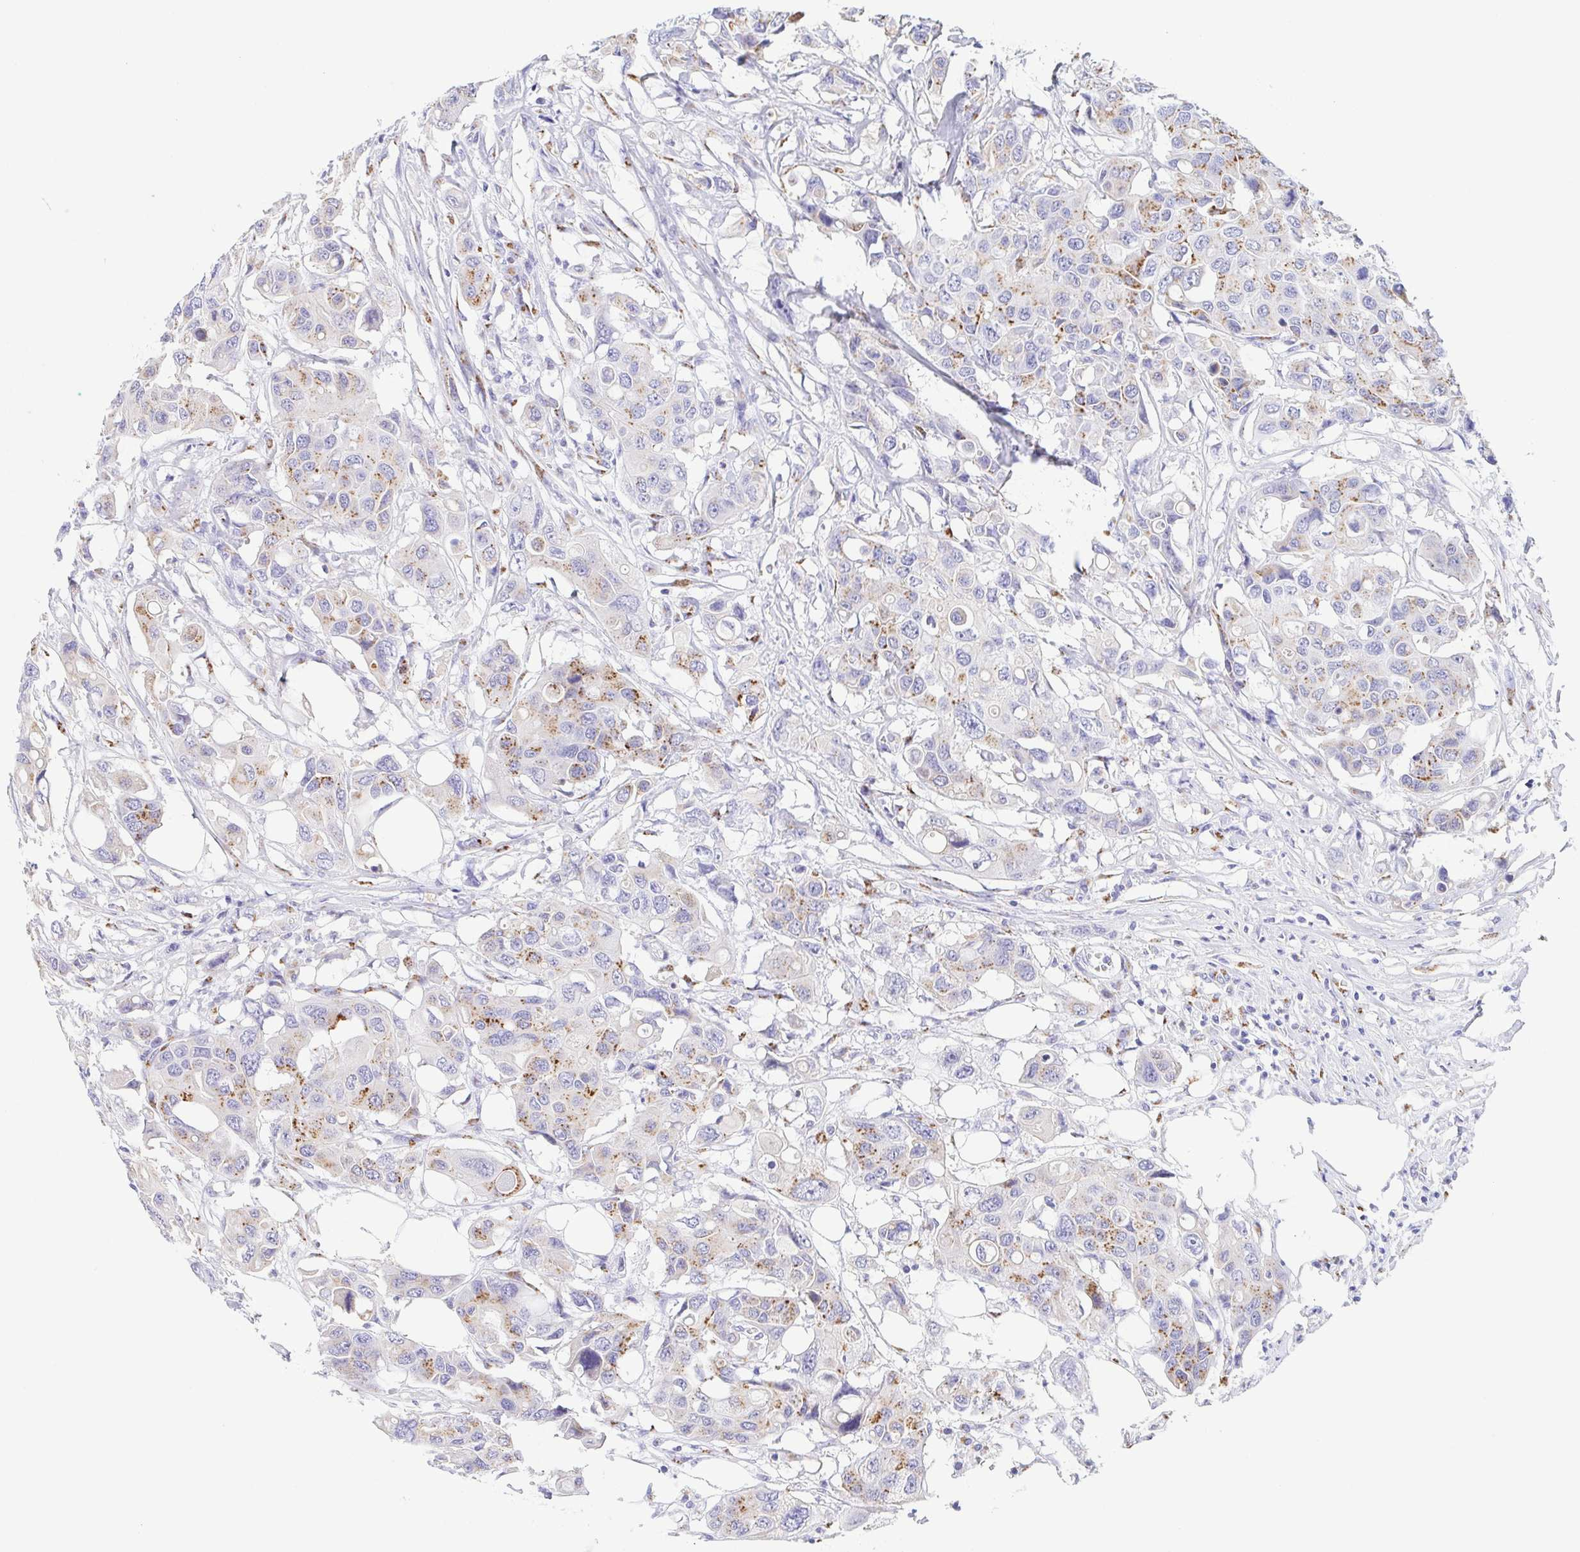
{"staining": {"intensity": "moderate", "quantity": ">75%", "location": "cytoplasmic/membranous"}, "tissue": "colorectal cancer", "cell_type": "Tumor cells", "image_type": "cancer", "snomed": [{"axis": "morphology", "description": "Adenocarcinoma, NOS"}, {"axis": "topography", "description": "Colon"}], "caption": "This photomicrograph demonstrates colorectal cancer (adenocarcinoma) stained with immunohistochemistry (IHC) to label a protein in brown. The cytoplasmic/membranous of tumor cells show moderate positivity for the protein. Nuclei are counter-stained blue.", "gene": "SULT1B1", "patient": {"sex": "male", "age": 77}}